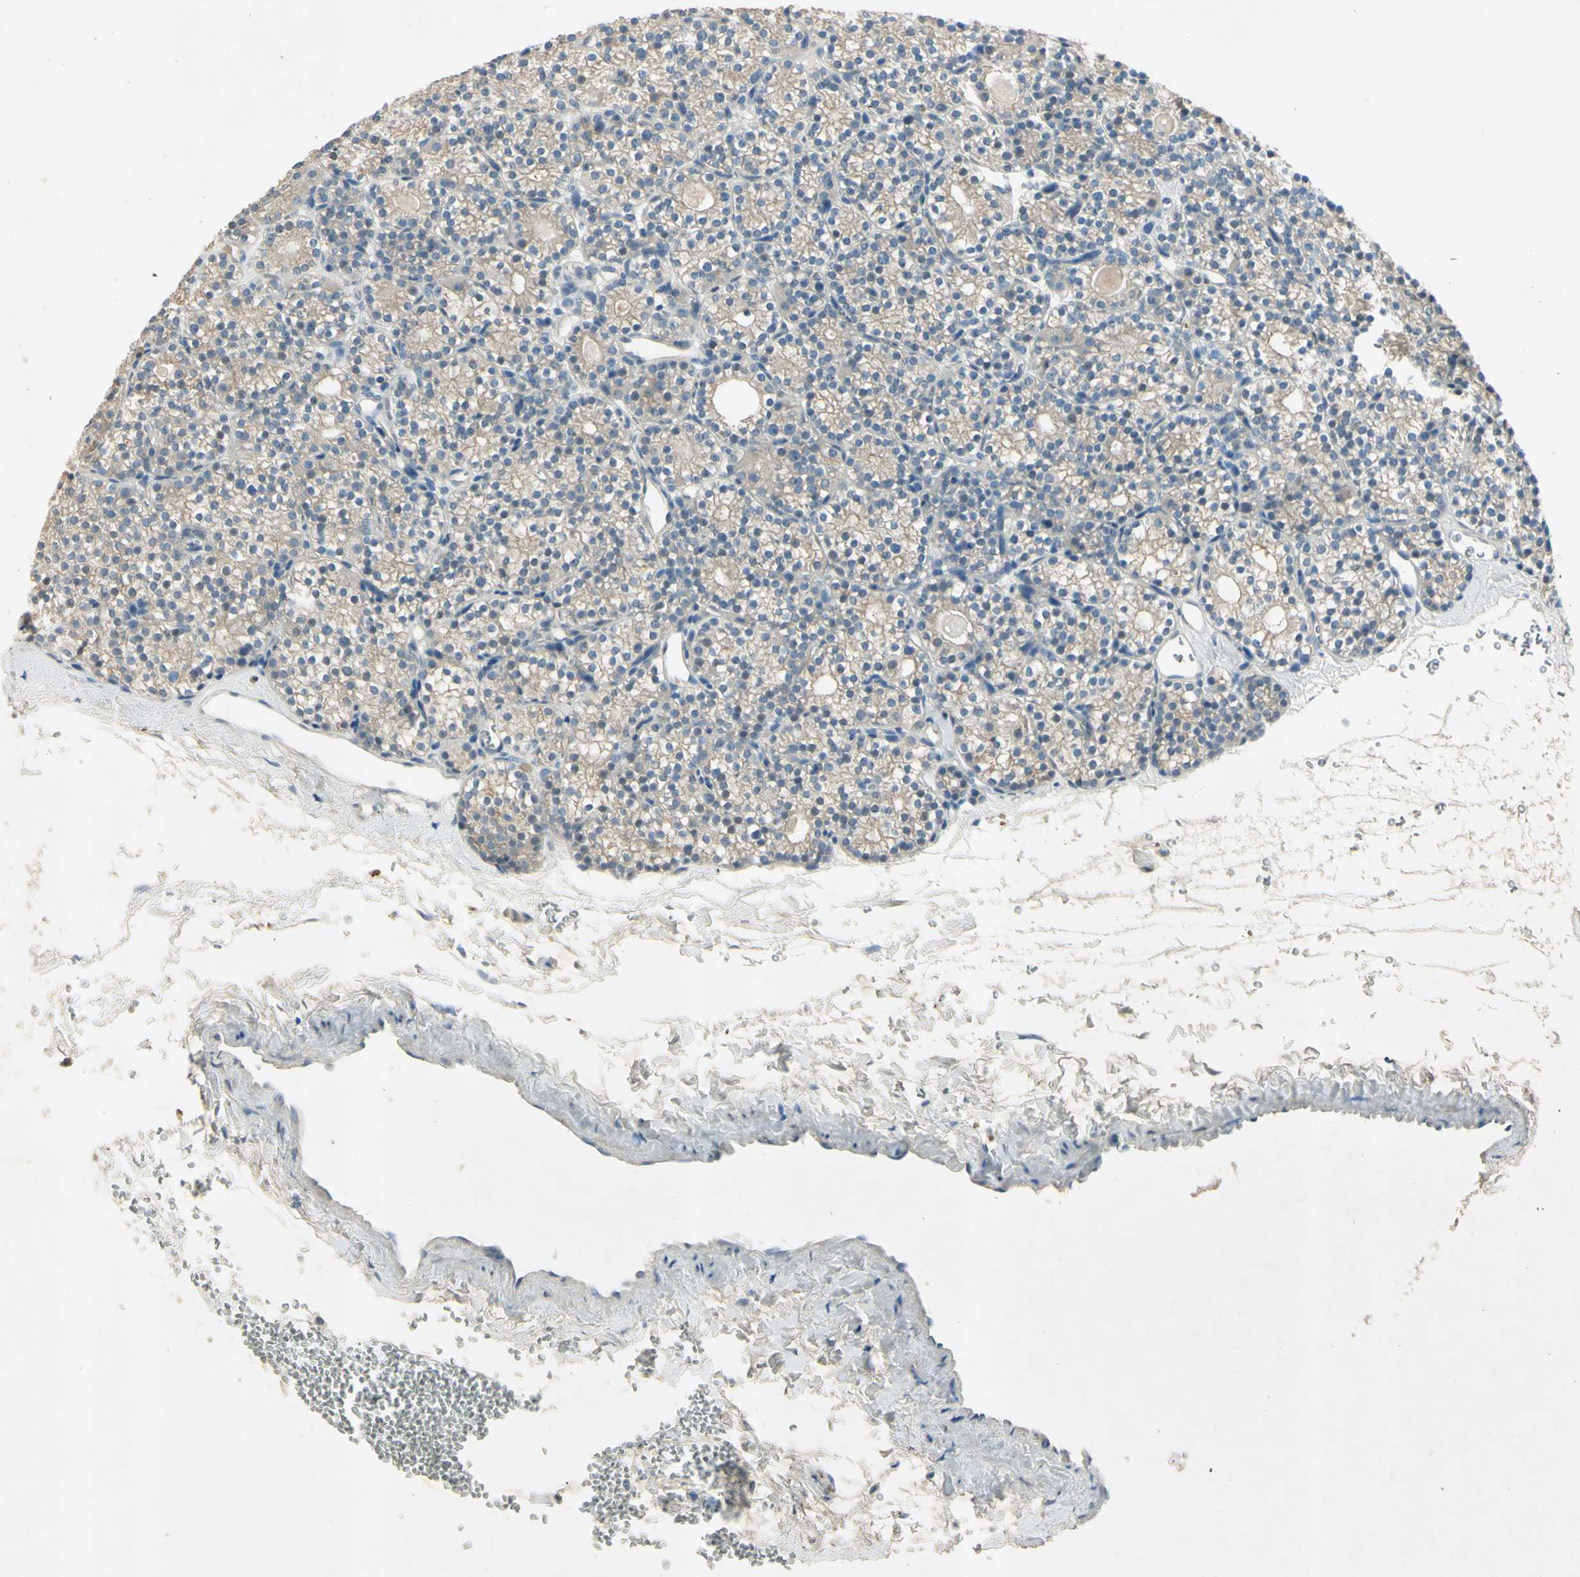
{"staining": {"intensity": "weak", "quantity": ">75%", "location": "cytoplasmic/membranous"}, "tissue": "parathyroid gland", "cell_type": "Glandular cells", "image_type": "normal", "snomed": [{"axis": "morphology", "description": "Normal tissue, NOS"}, {"axis": "topography", "description": "Parathyroid gland"}], "caption": "The image shows immunohistochemical staining of unremarkable parathyroid gland. There is weak cytoplasmic/membranous positivity is seen in approximately >75% of glandular cells.", "gene": "AATK", "patient": {"sex": "female", "age": 64}}